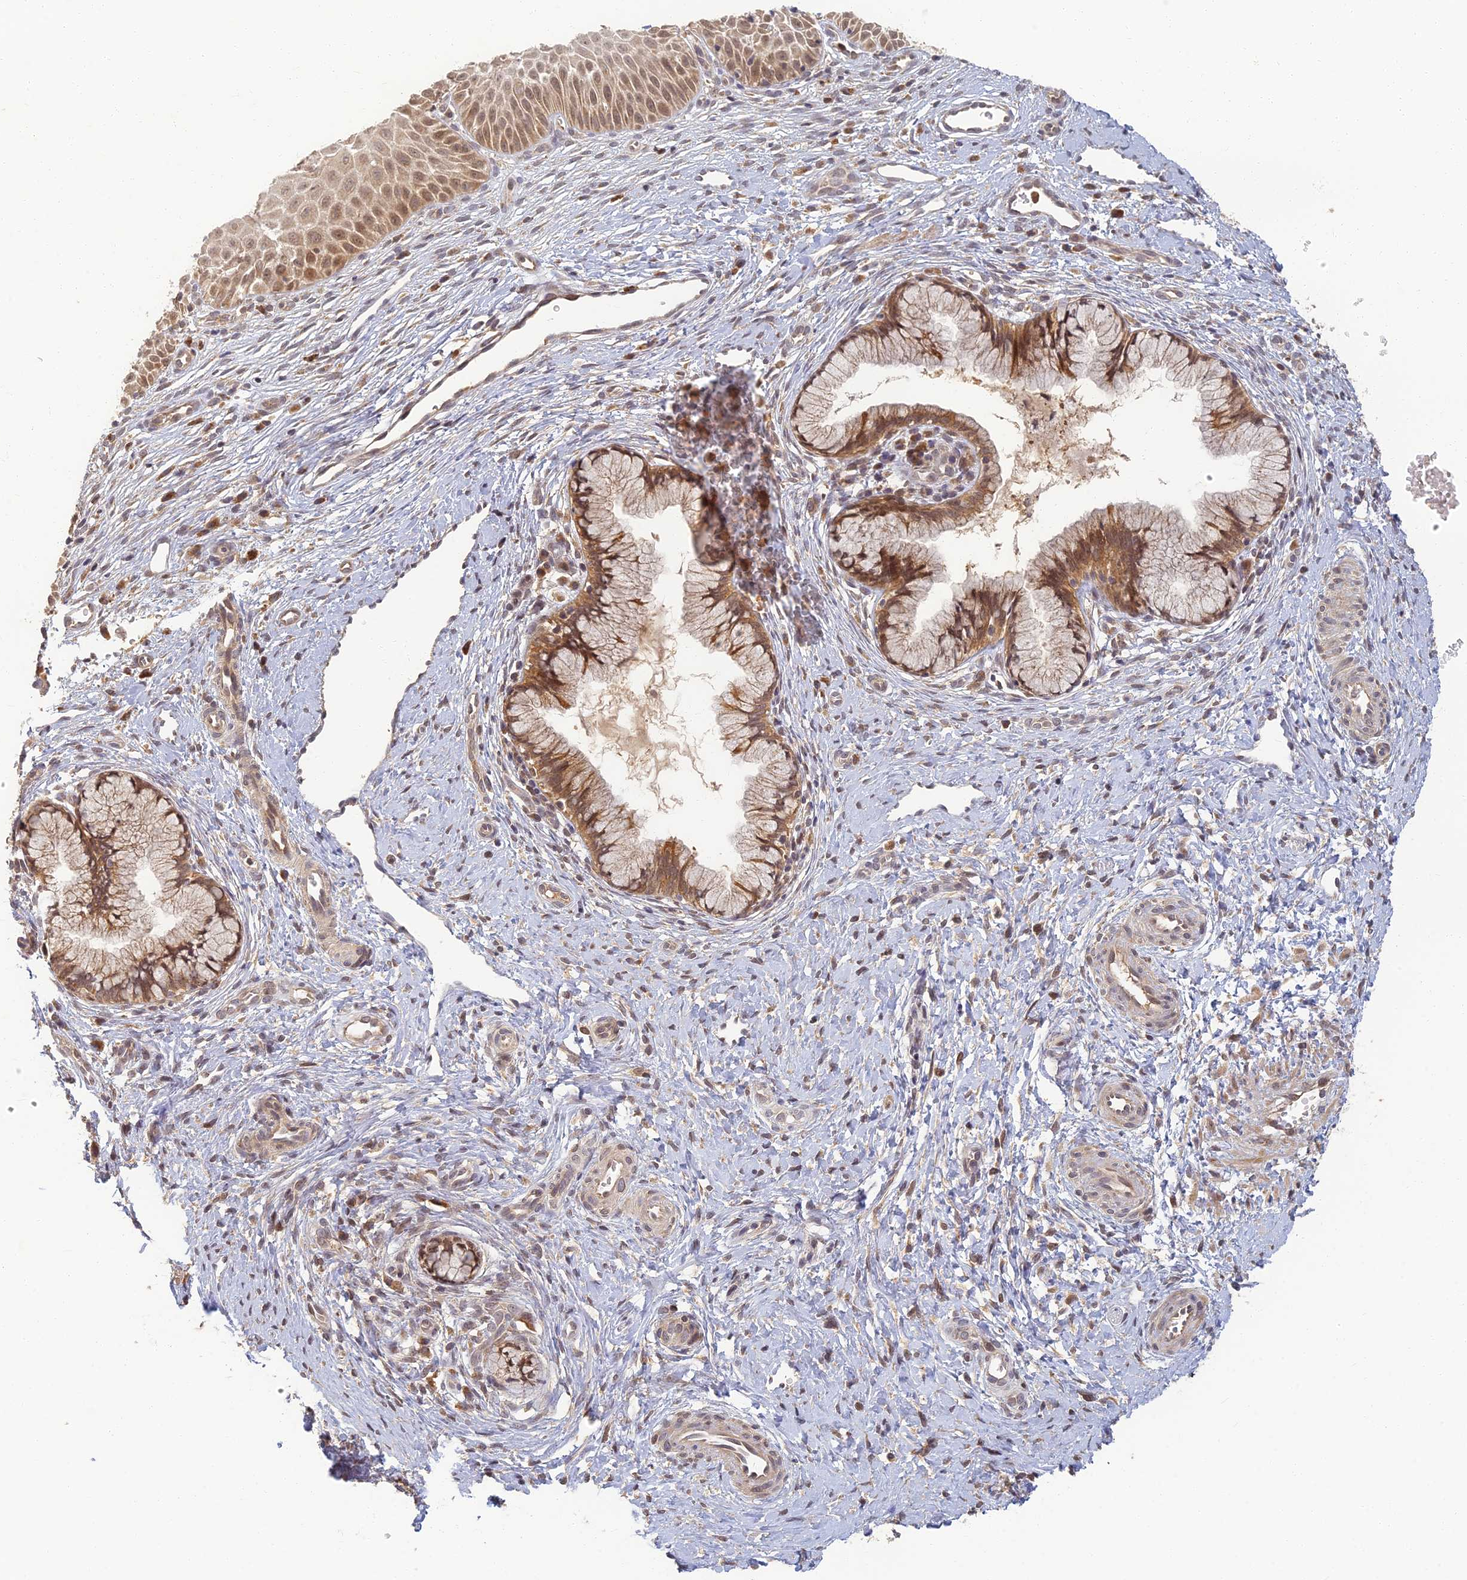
{"staining": {"intensity": "moderate", "quantity": ">75%", "location": "cytoplasmic/membranous"}, "tissue": "cervix", "cell_type": "Glandular cells", "image_type": "normal", "snomed": [{"axis": "morphology", "description": "Normal tissue, NOS"}, {"axis": "topography", "description": "Cervix"}], "caption": "Human cervix stained for a protein (brown) demonstrates moderate cytoplasmic/membranous positive positivity in approximately >75% of glandular cells.", "gene": "RGL3", "patient": {"sex": "female", "age": 36}}